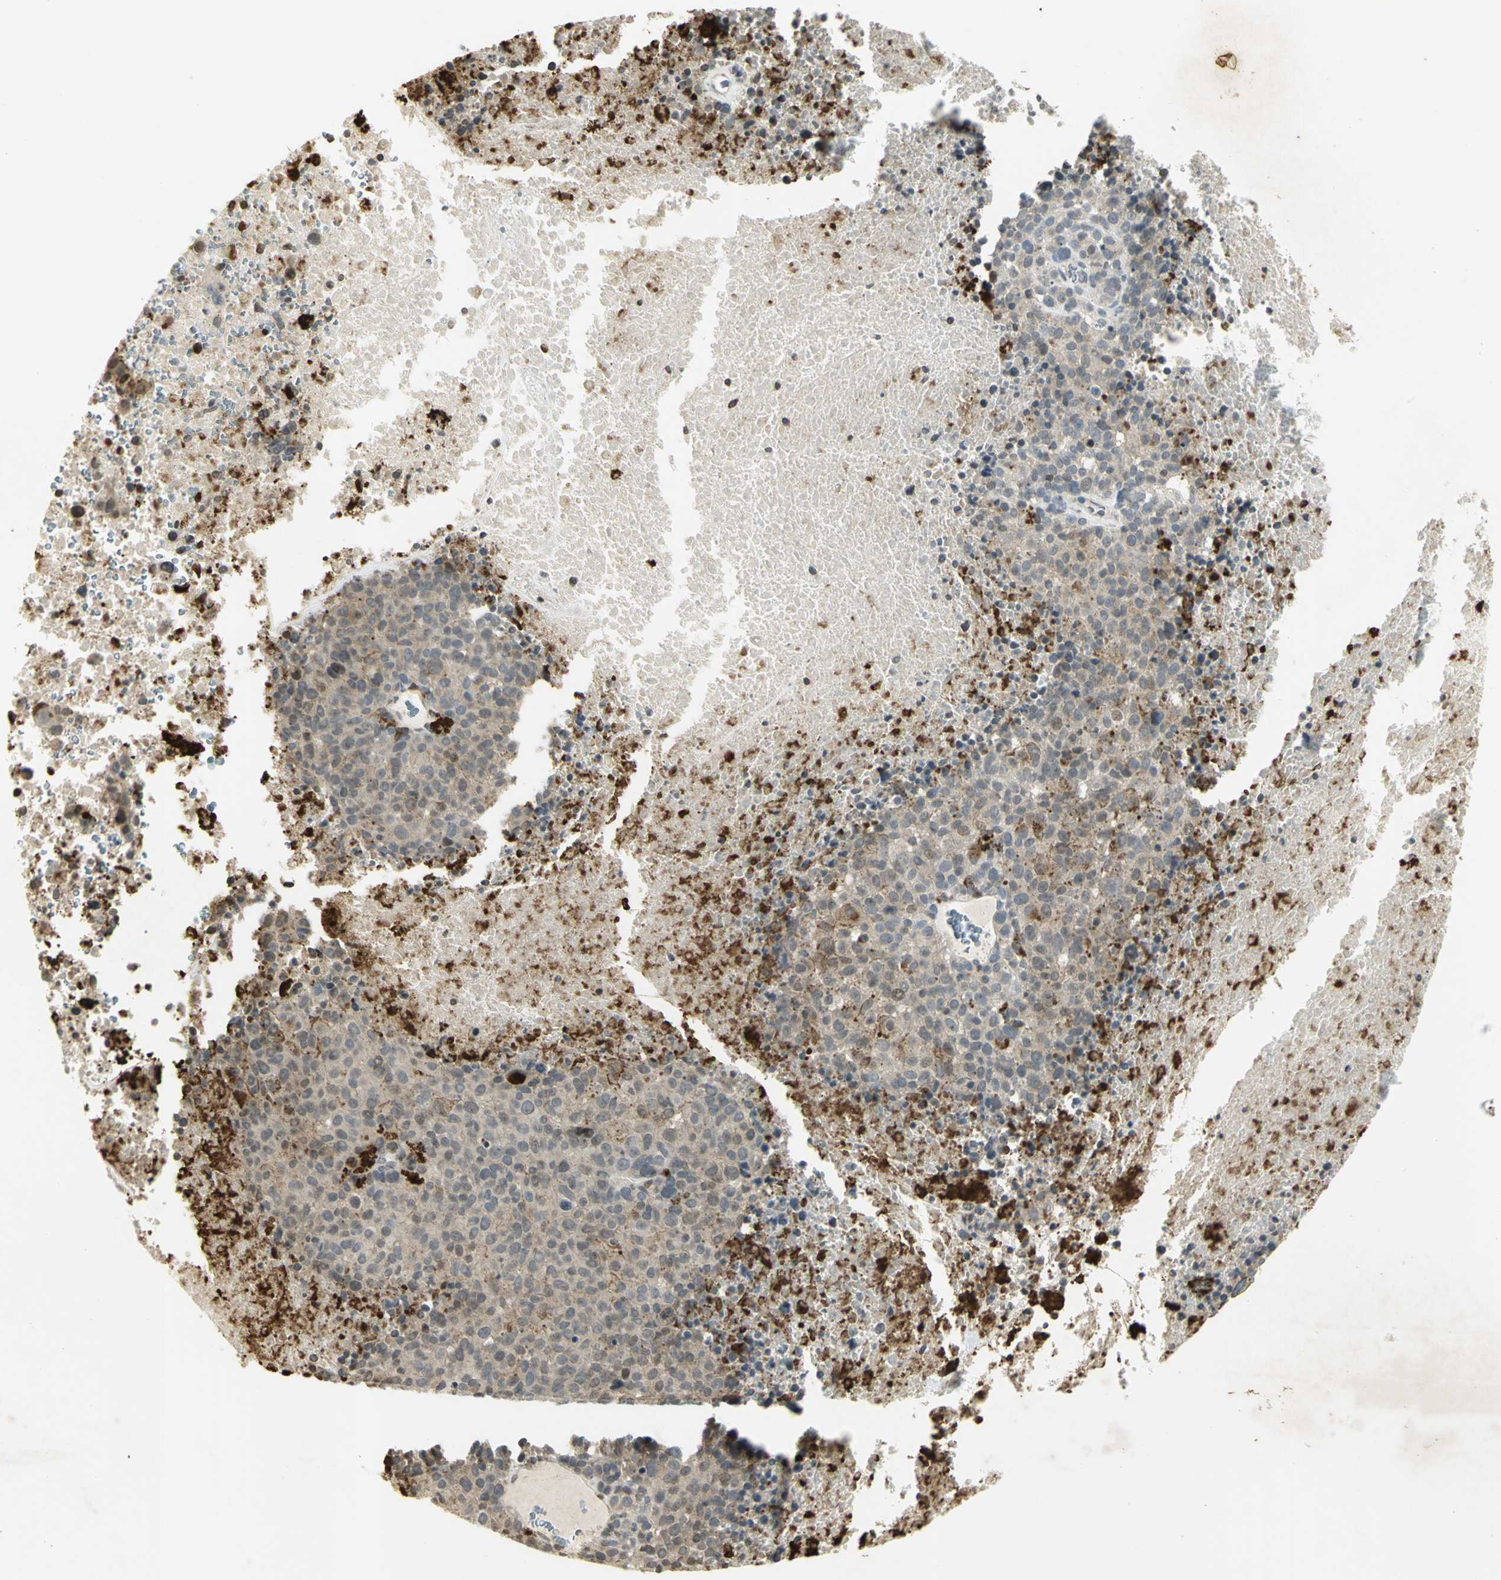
{"staining": {"intensity": "negative", "quantity": "none", "location": "none"}, "tissue": "melanoma", "cell_type": "Tumor cells", "image_type": "cancer", "snomed": [{"axis": "morphology", "description": "Malignant melanoma, Metastatic site"}, {"axis": "topography", "description": "Cerebral cortex"}], "caption": "Immunohistochemistry micrograph of neoplastic tissue: human malignant melanoma (metastatic site) stained with DAB displays no significant protein positivity in tumor cells.", "gene": "IL16", "patient": {"sex": "female", "age": 52}}